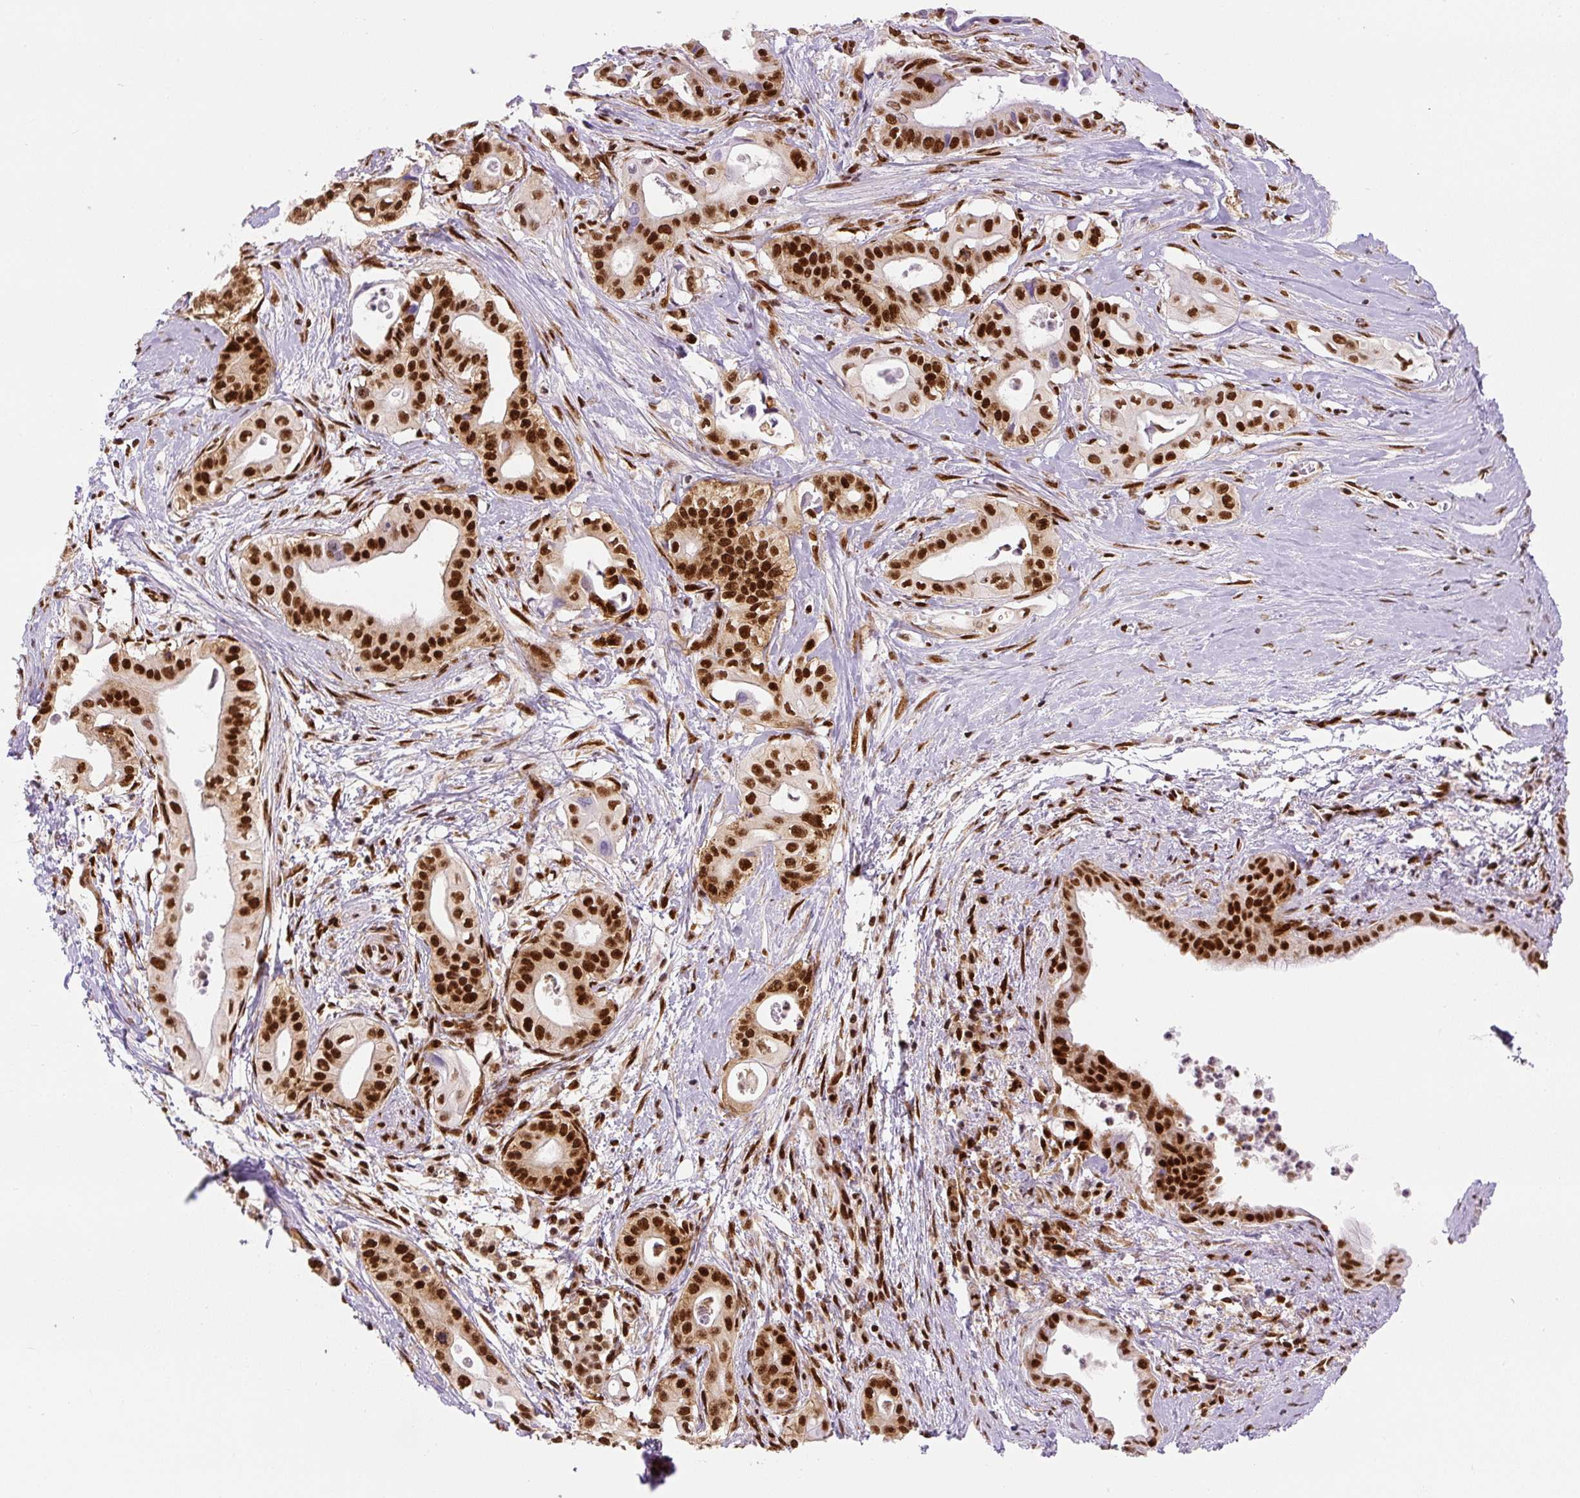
{"staining": {"intensity": "strong", "quantity": ">75%", "location": "nuclear"}, "tissue": "pancreatic cancer", "cell_type": "Tumor cells", "image_type": "cancer", "snomed": [{"axis": "morphology", "description": "Adenocarcinoma, NOS"}, {"axis": "topography", "description": "Pancreas"}], "caption": "An immunohistochemistry (IHC) histopathology image of neoplastic tissue is shown. Protein staining in brown labels strong nuclear positivity in adenocarcinoma (pancreatic) within tumor cells. Nuclei are stained in blue.", "gene": "FUS", "patient": {"sex": "female", "age": 77}}